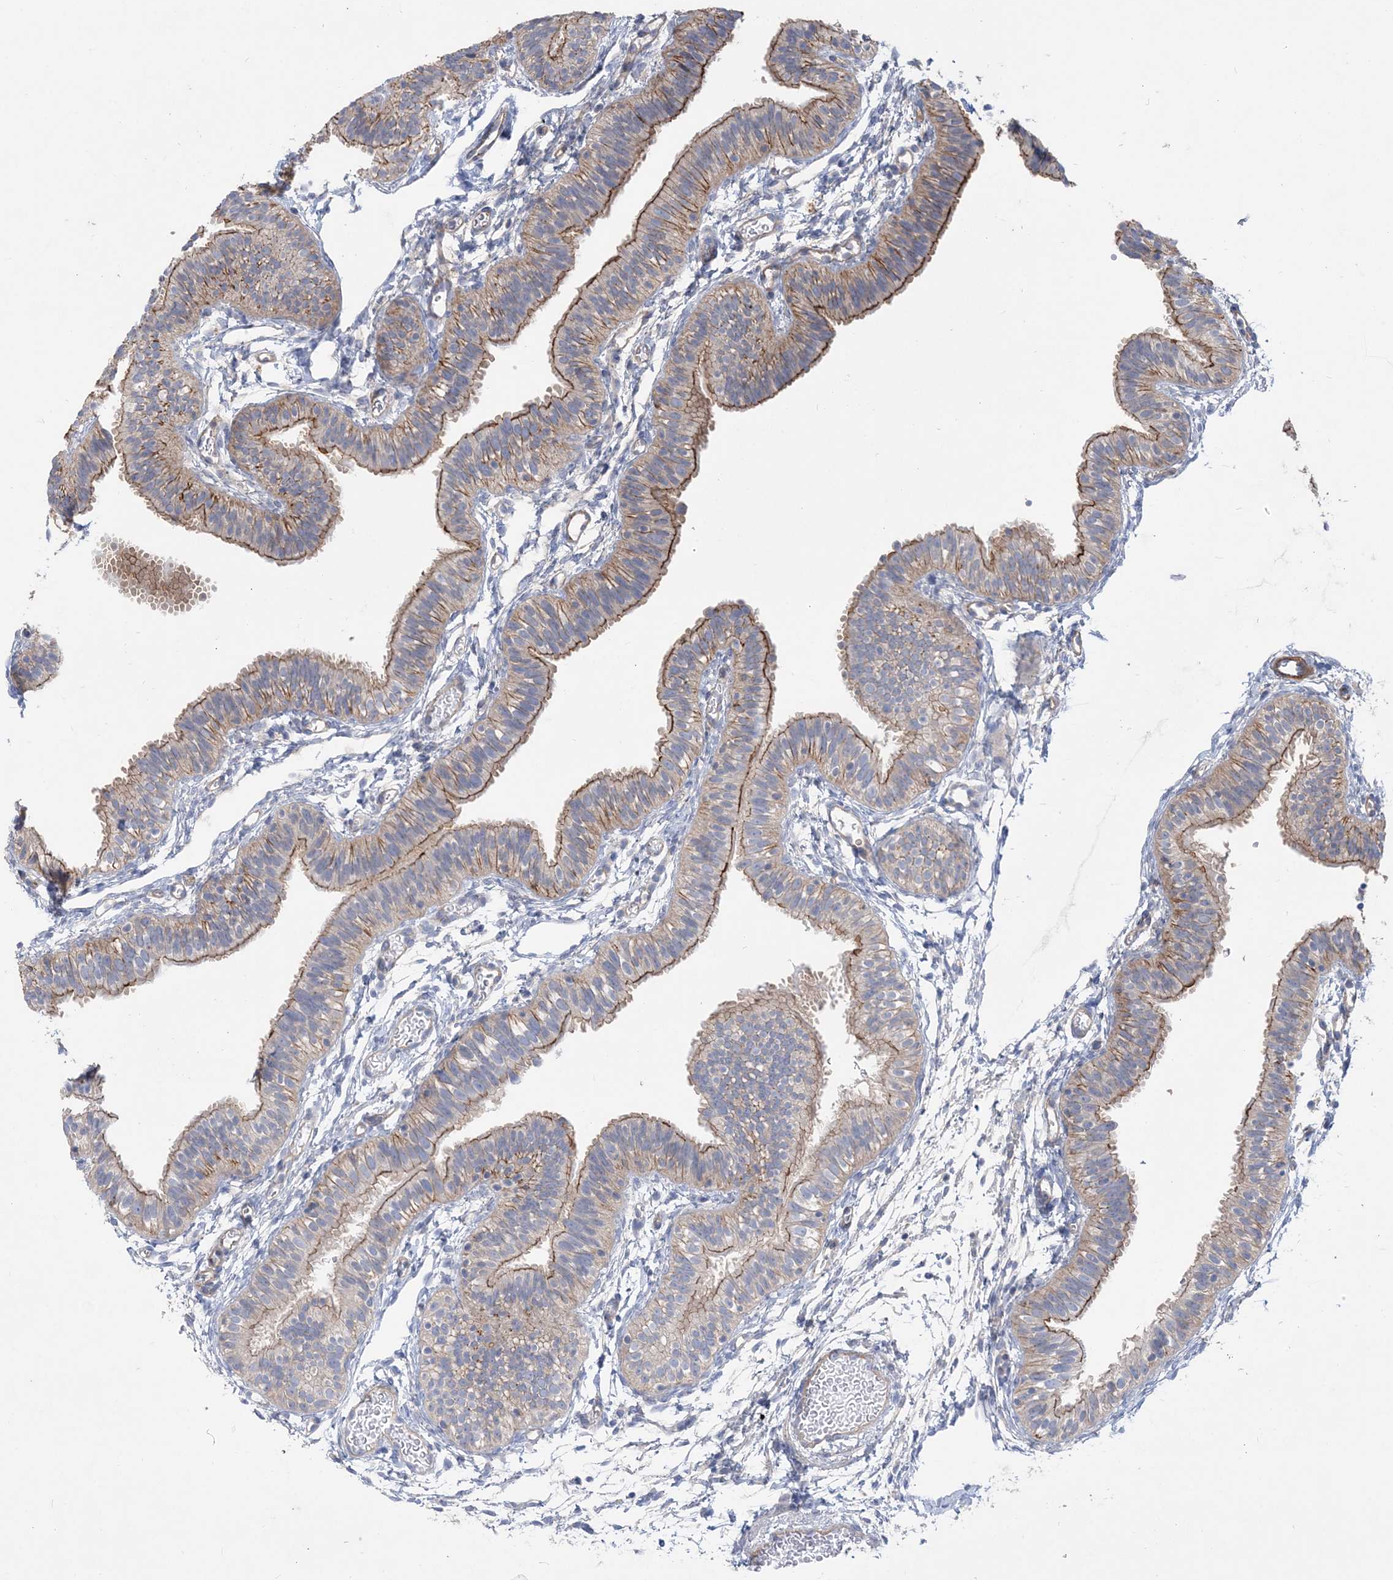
{"staining": {"intensity": "moderate", "quantity": ">75%", "location": "cytoplasmic/membranous"}, "tissue": "fallopian tube", "cell_type": "Glandular cells", "image_type": "normal", "snomed": [{"axis": "morphology", "description": "Normal tissue, NOS"}, {"axis": "topography", "description": "Fallopian tube"}], "caption": "DAB immunohistochemical staining of benign human fallopian tube displays moderate cytoplasmic/membranous protein expression in about >75% of glandular cells. The staining was performed using DAB (3,3'-diaminobenzidine) to visualize the protein expression in brown, while the nuclei were stained in blue with hematoxylin (Magnification: 20x).", "gene": "PIGC", "patient": {"sex": "female", "age": 35}}